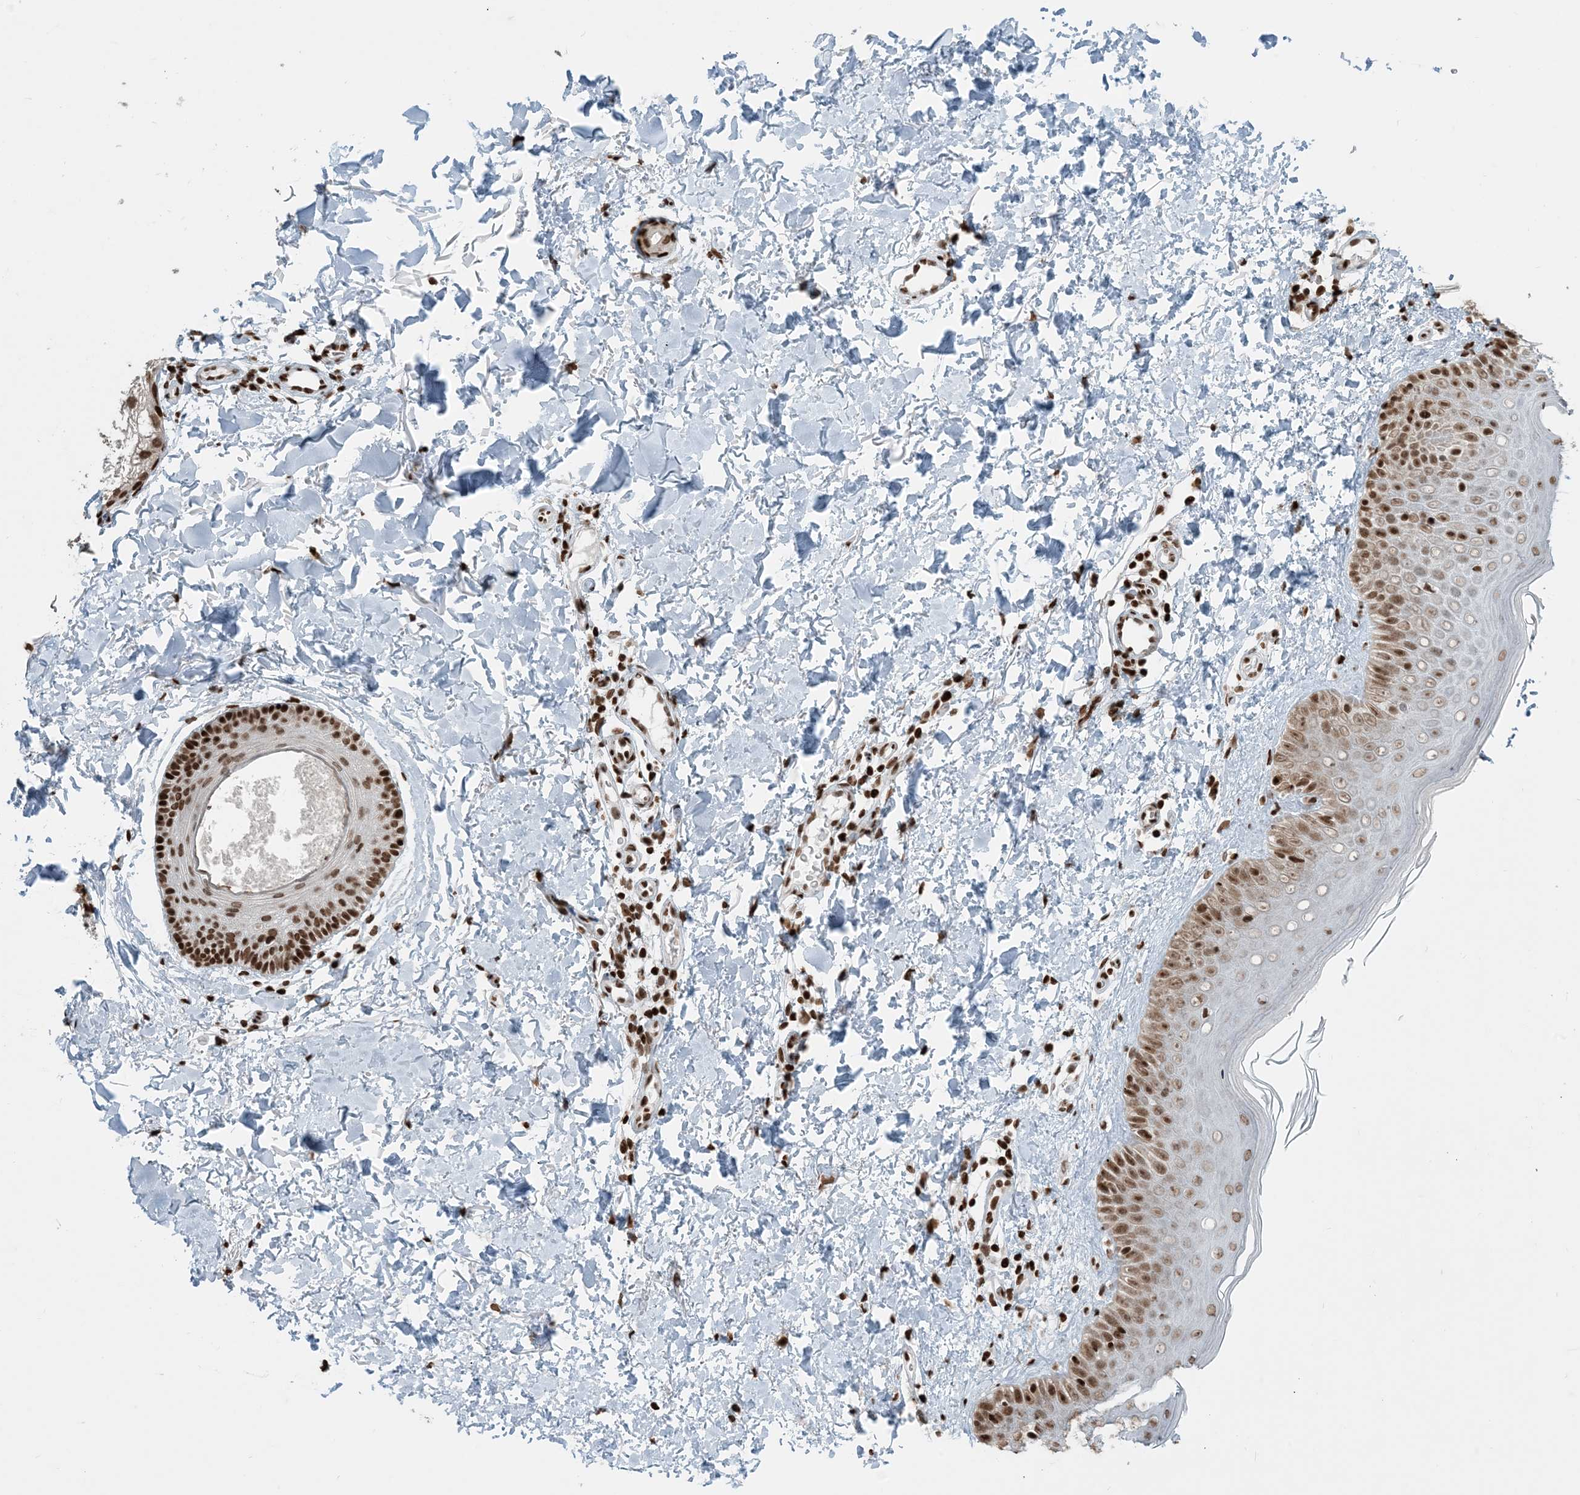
{"staining": {"intensity": "strong", "quantity": "25%-75%", "location": "nuclear"}, "tissue": "skin", "cell_type": "Fibroblasts", "image_type": "normal", "snomed": [{"axis": "morphology", "description": "Normal tissue, NOS"}, {"axis": "topography", "description": "Skin"}], "caption": "DAB immunohistochemical staining of normal skin demonstrates strong nuclear protein expression in approximately 25%-75% of fibroblasts.", "gene": "H3", "patient": {"sex": "male", "age": 52}}